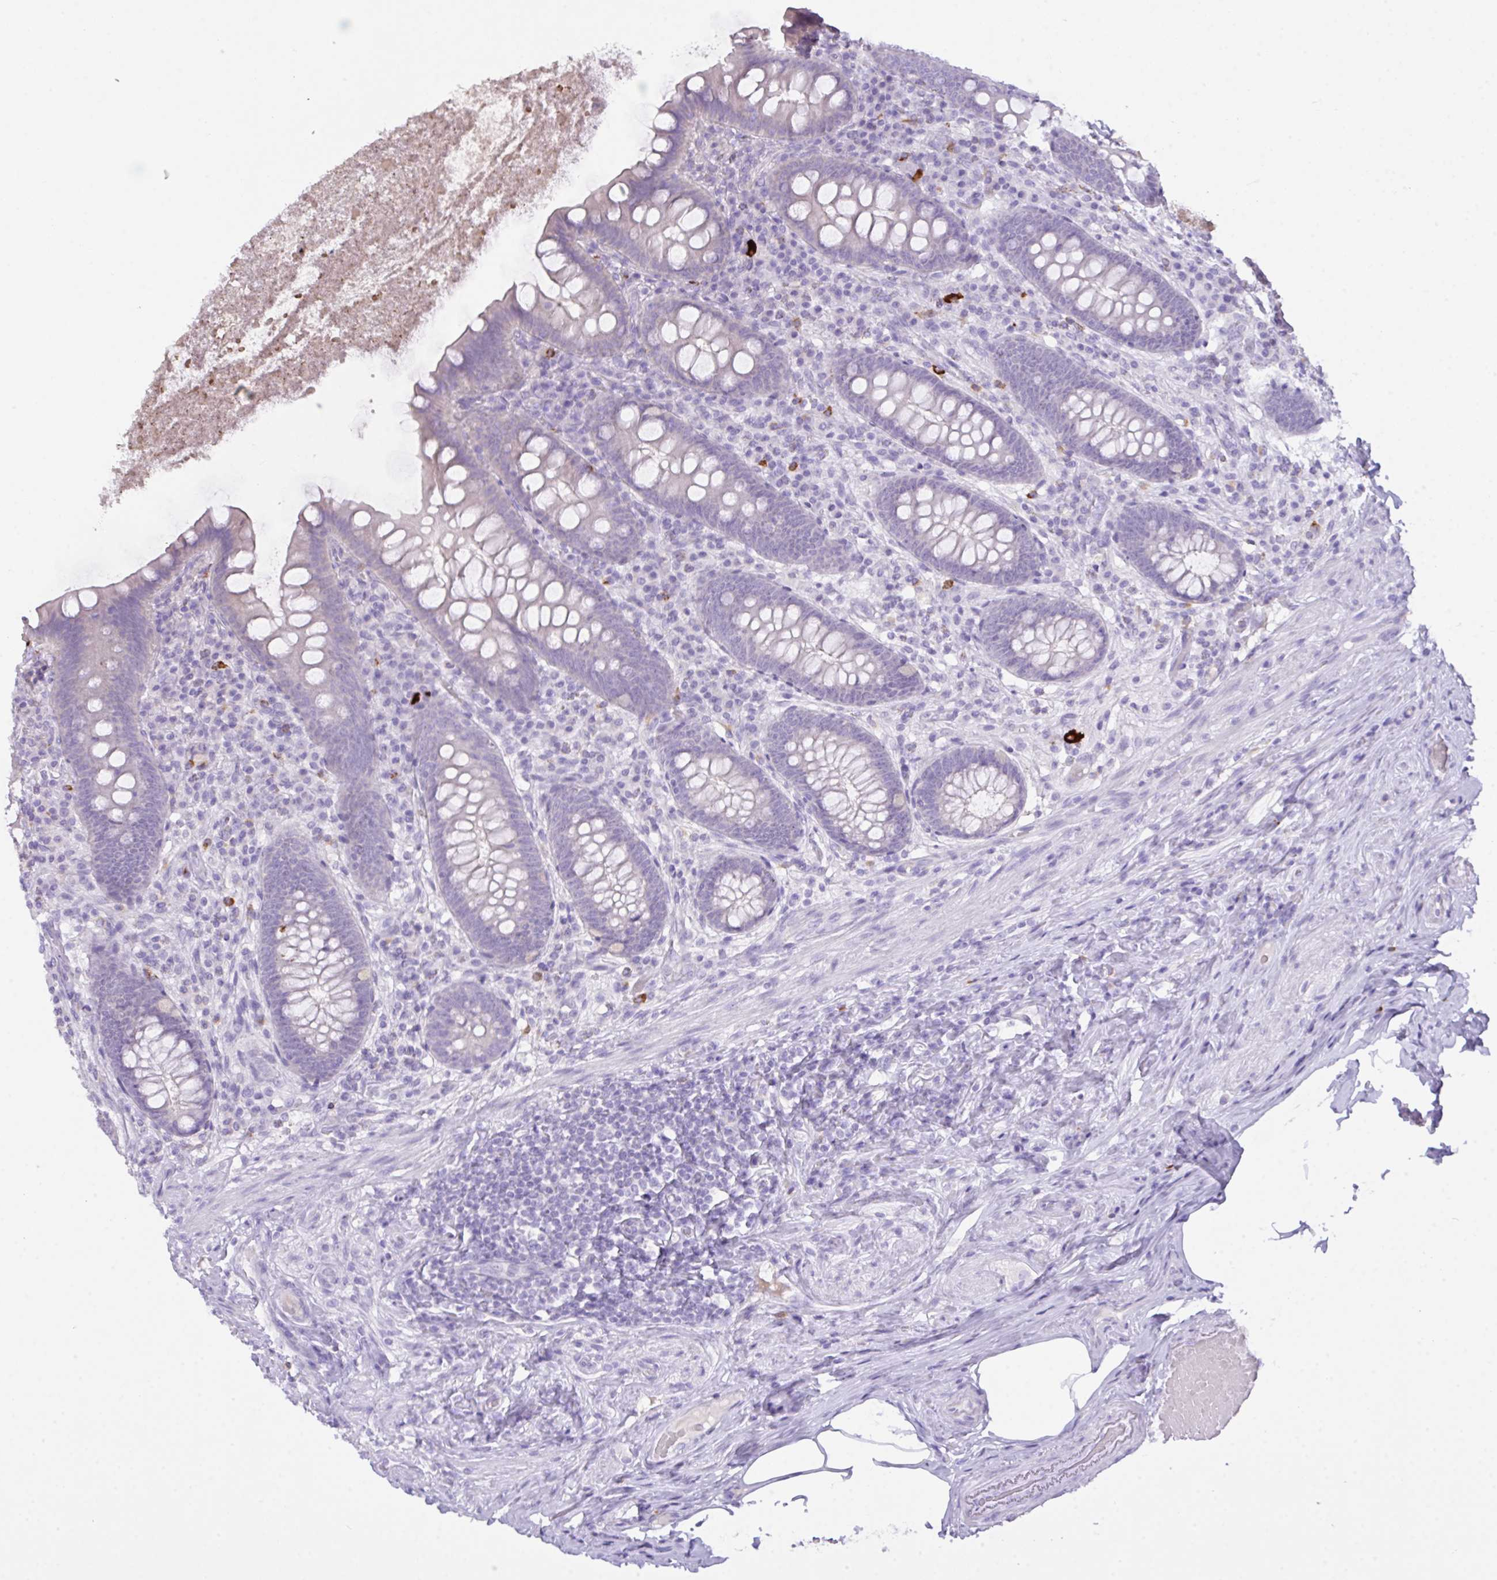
{"staining": {"intensity": "weak", "quantity": "<25%", "location": "cytoplasmic/membranous"}, "tissue": "appendix", "cell_type": "Glandular cells", "image_type": "normal", "snomed": [{"axis": "morphology", "description": "Normal tissue, NOS"}, {"axis": "topography", "description": "Appendix"}], "caption": "A high-resolution photomicrograph shows immunohistochemistry (IHC) staining of normal appendix, which displays no significant expression in glandular cells. (Brightfield microscopy of DAB (3,3'-diaminobenzidine) immunohistochemistry at high magnification).", "gene": "CST11", "patient": {"sex": "male", "age": 71}}